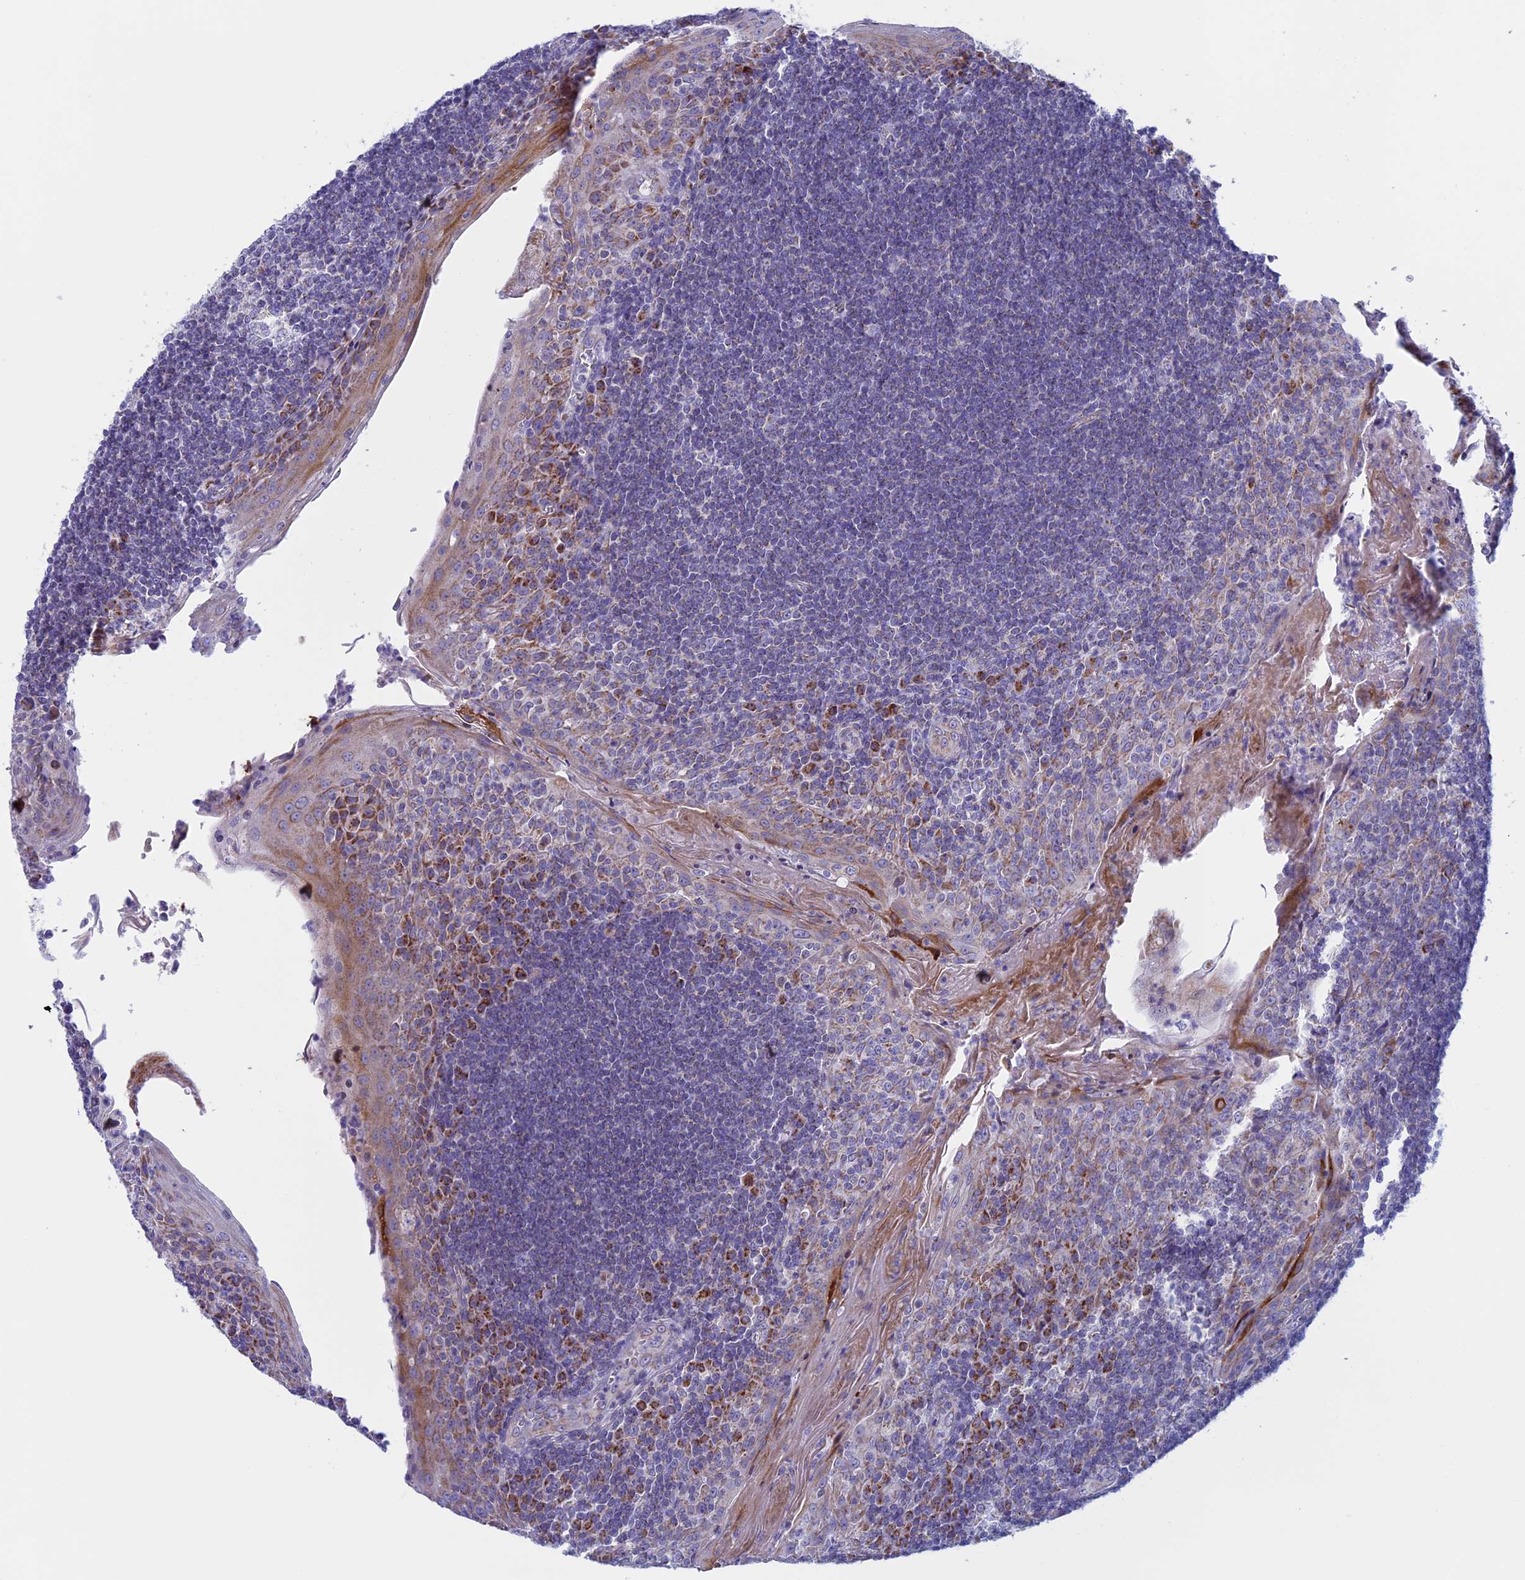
{"staining": {"intensity": "weak", "quantity": "25%-75%", "location": "cytoplasmic/membranous"}, "tissue": "tonsil", "cell_type": "Germinal center cells", "image_type": "normal", "snomed": [{"axis": "morphology", "description": "Normal tissue, NOS"}, {"axis": "topography", "description": "Tonsil"}], "caption": "Brown immunohistochemical staining in unremarkable human tonsil displays weak cytoplasmic/membranous staining in approximately 25%-75% of germinal center cells. (brown staining indicates protein expression, while blue staining denotes nuclei).", "gene": "NDUFB9", "patient": {"sex": "male", "age": 27}}